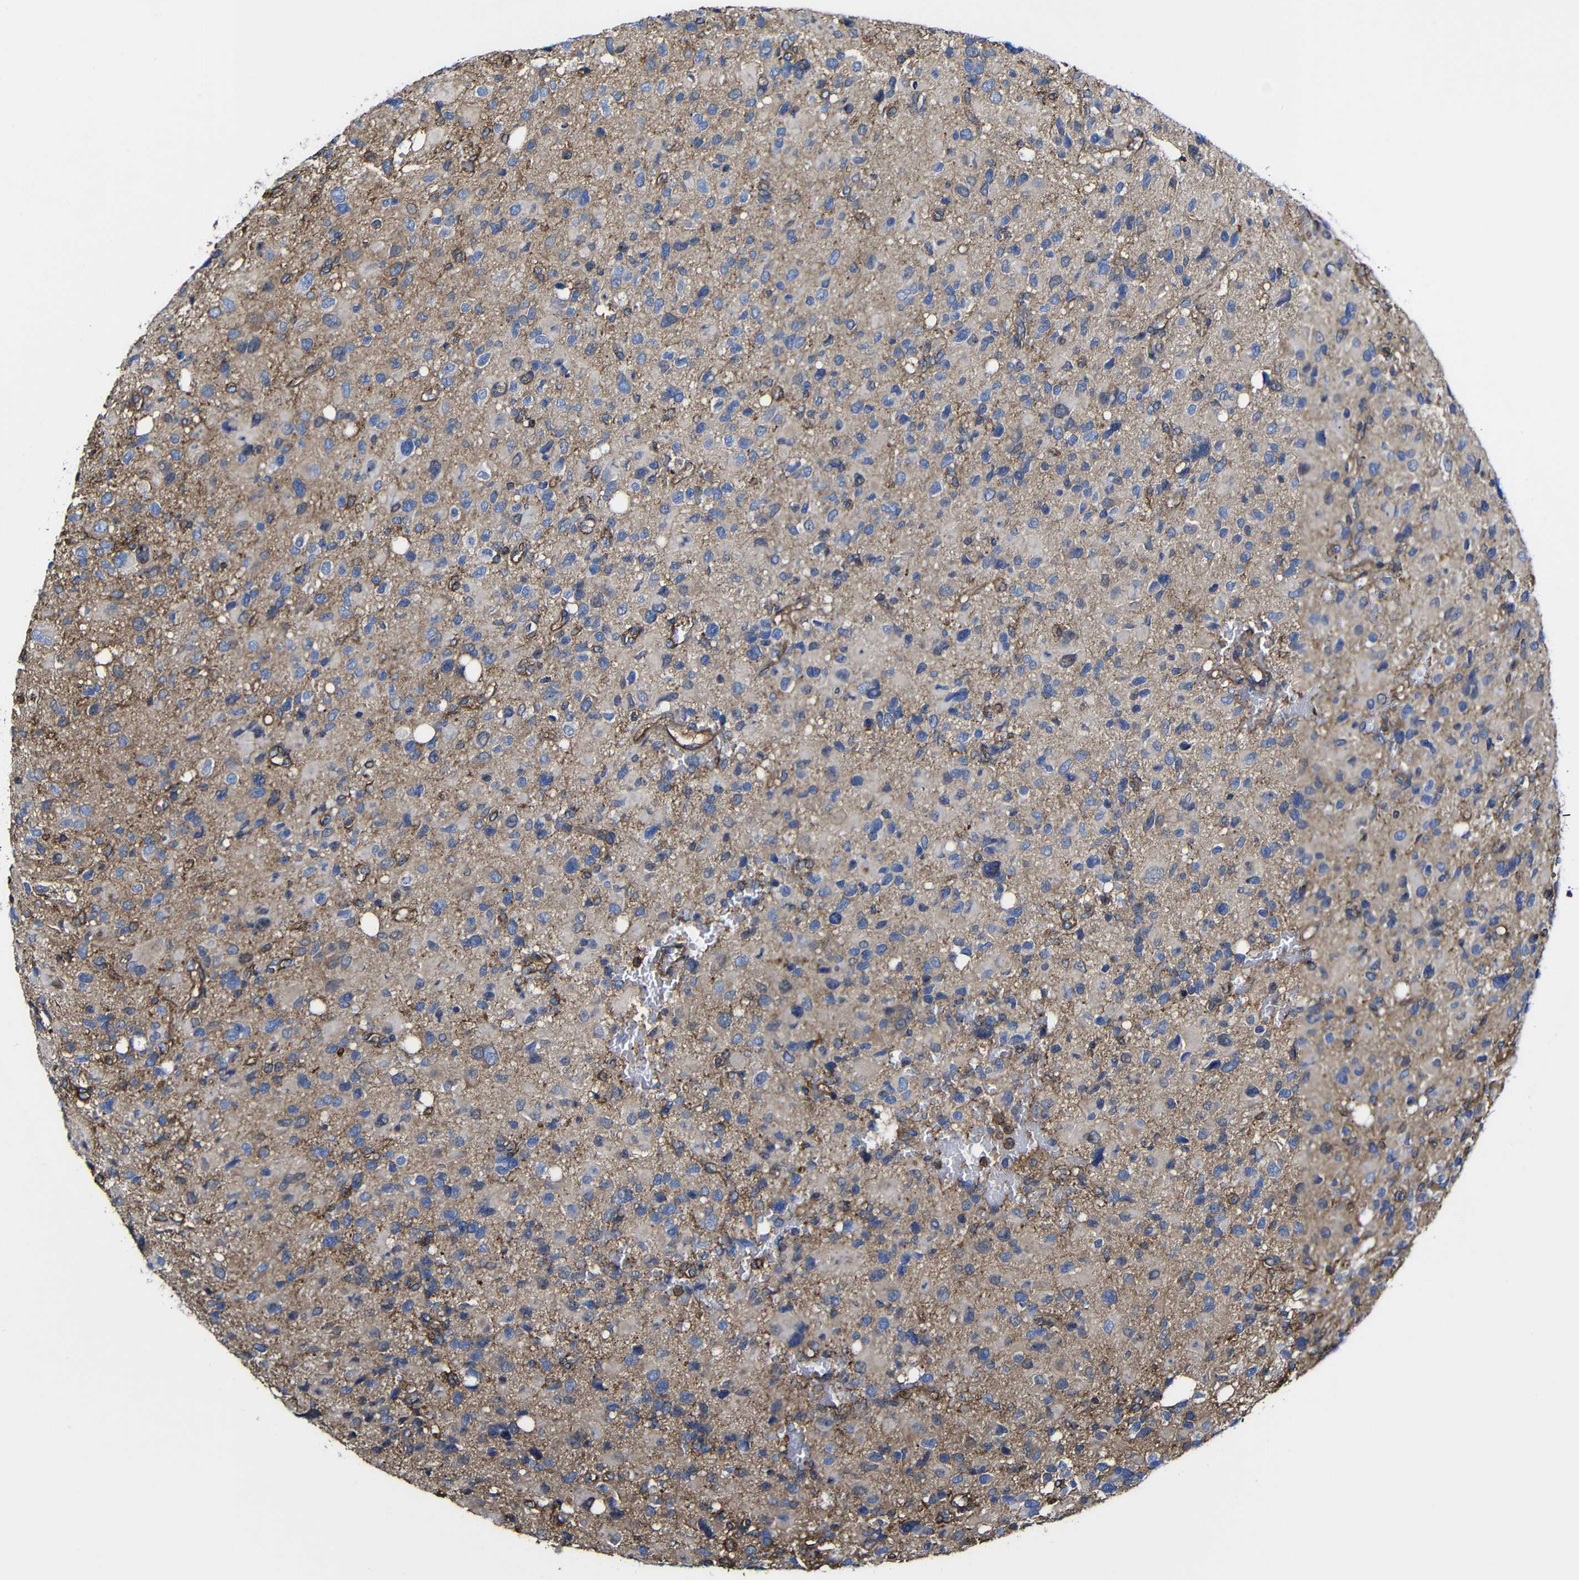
{"staining": {"intensity": "weak", "quantity": "25%-75%", "location": "cytoplasmic/membranous"}, "tissue": "glioma", "cell_type": "Tumor cells", "image_type": "cancer", "snomed": [{"axis": "morphology", "description": "Glioma, malignant, High grade"}, {"axis": "topography", "description": "Brain"}], "caption": "Protein staining reveals weak cytoplasmic/membranous staining in approximately 25%-75% of tumor cells in glioma.", "gene": "MSN", "patient": {"sex": "male", "age": 48}}